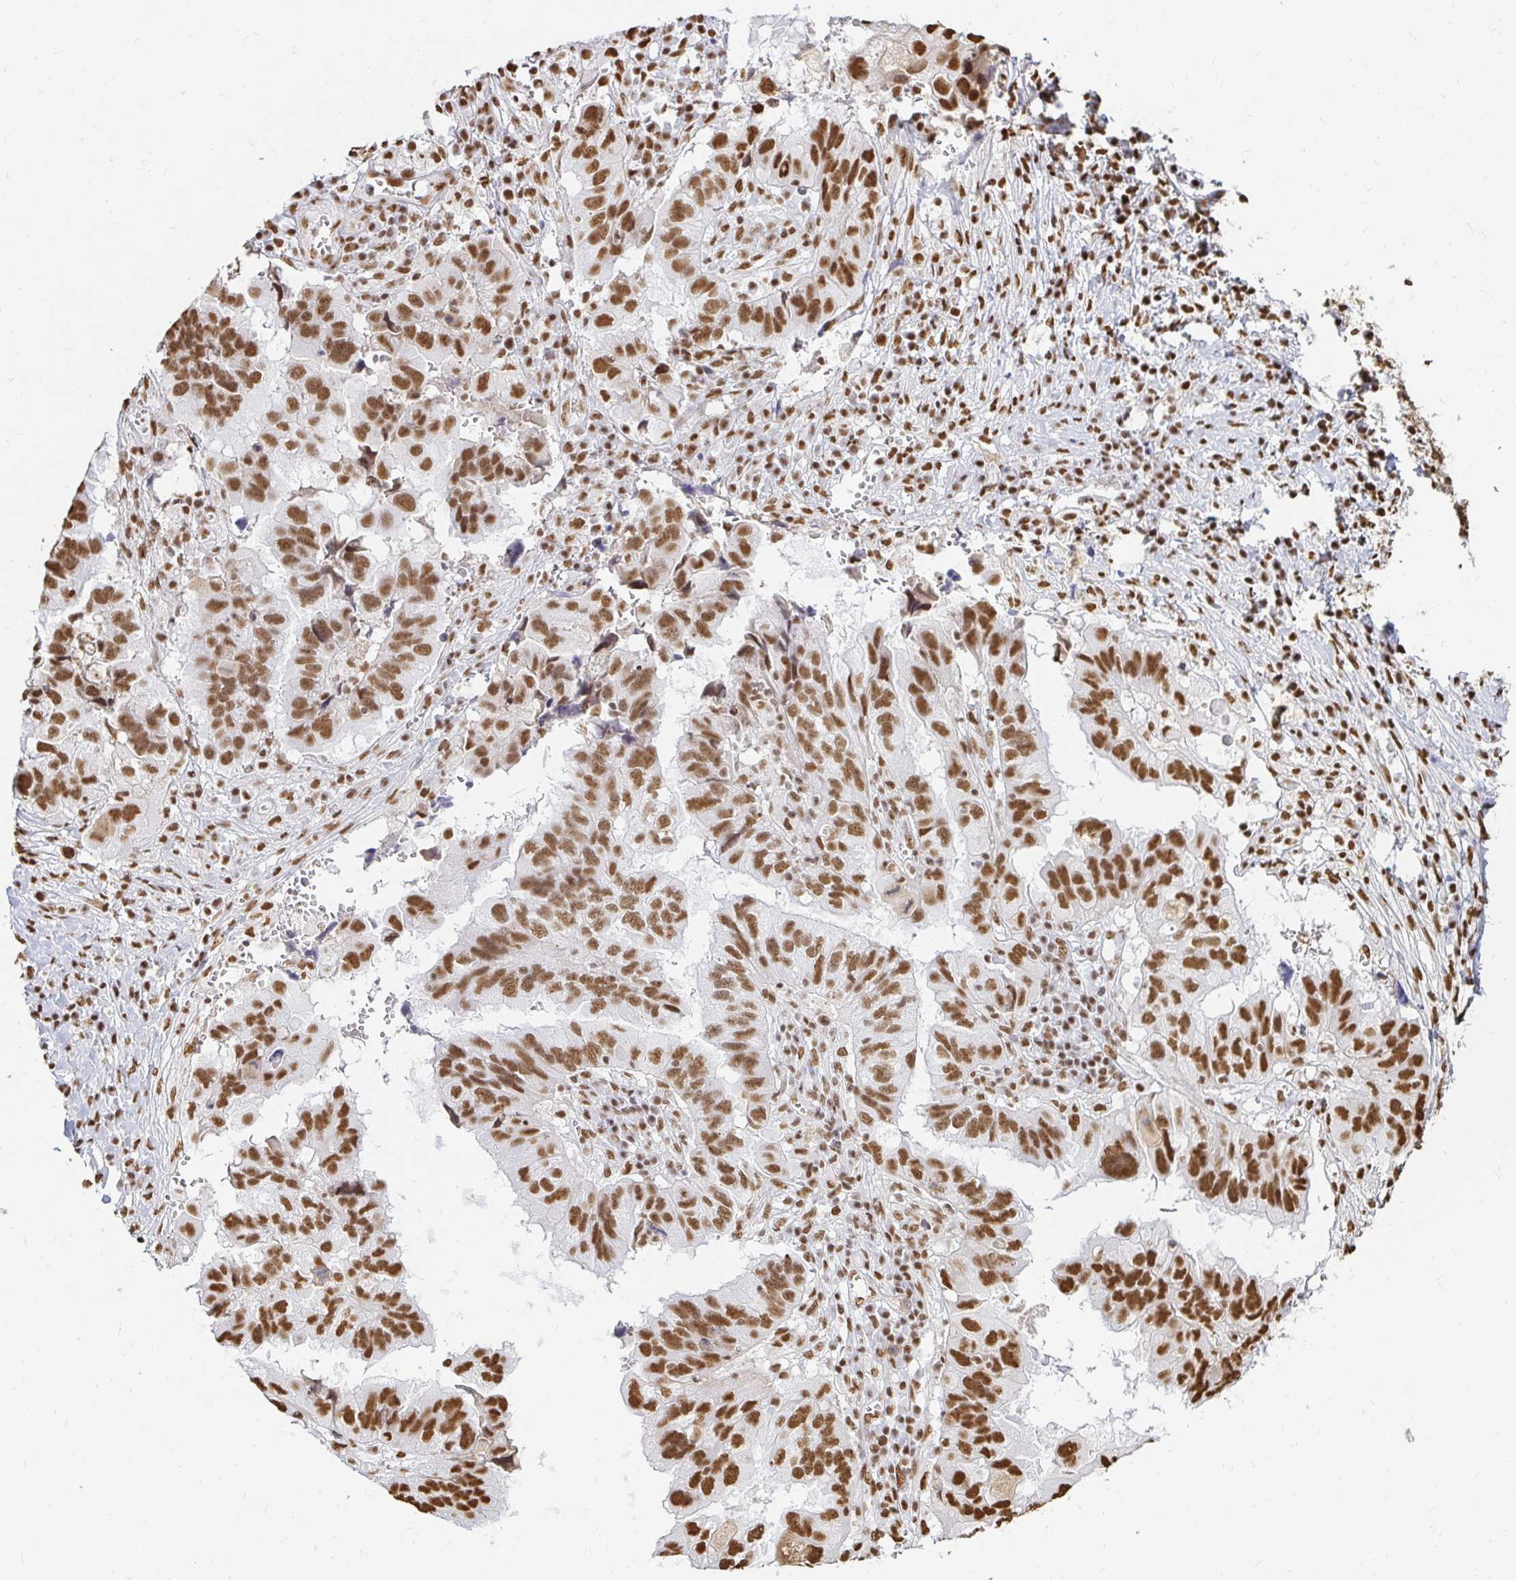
{"staining": {"intensity": "strong", "quantity": ">75%", "location": "nuclear"}, "tissue": "ovarian cancer", "cell_type": "Tumor cells", "image_type": "cancer", "snomed": [{"axis": "morphology", "description": "Cystadenocarcinoma, serous, NOS"}, {"axis": "topography", "description": "Ovary"}], "caption": "The photomicrograph exhibits staining of serous cystadenocarcinoma (ovarian), revealing strong nuclear protein expression (brown color) within tumor cells. Using DAB (3,3'-diaminobenzidine) (brown) and hematoxylin (blue) stains, captured at high magnification using brightfield microscopy.", "gene": "HNRNPU", "patient": {"sex": "female", "age": 79}}